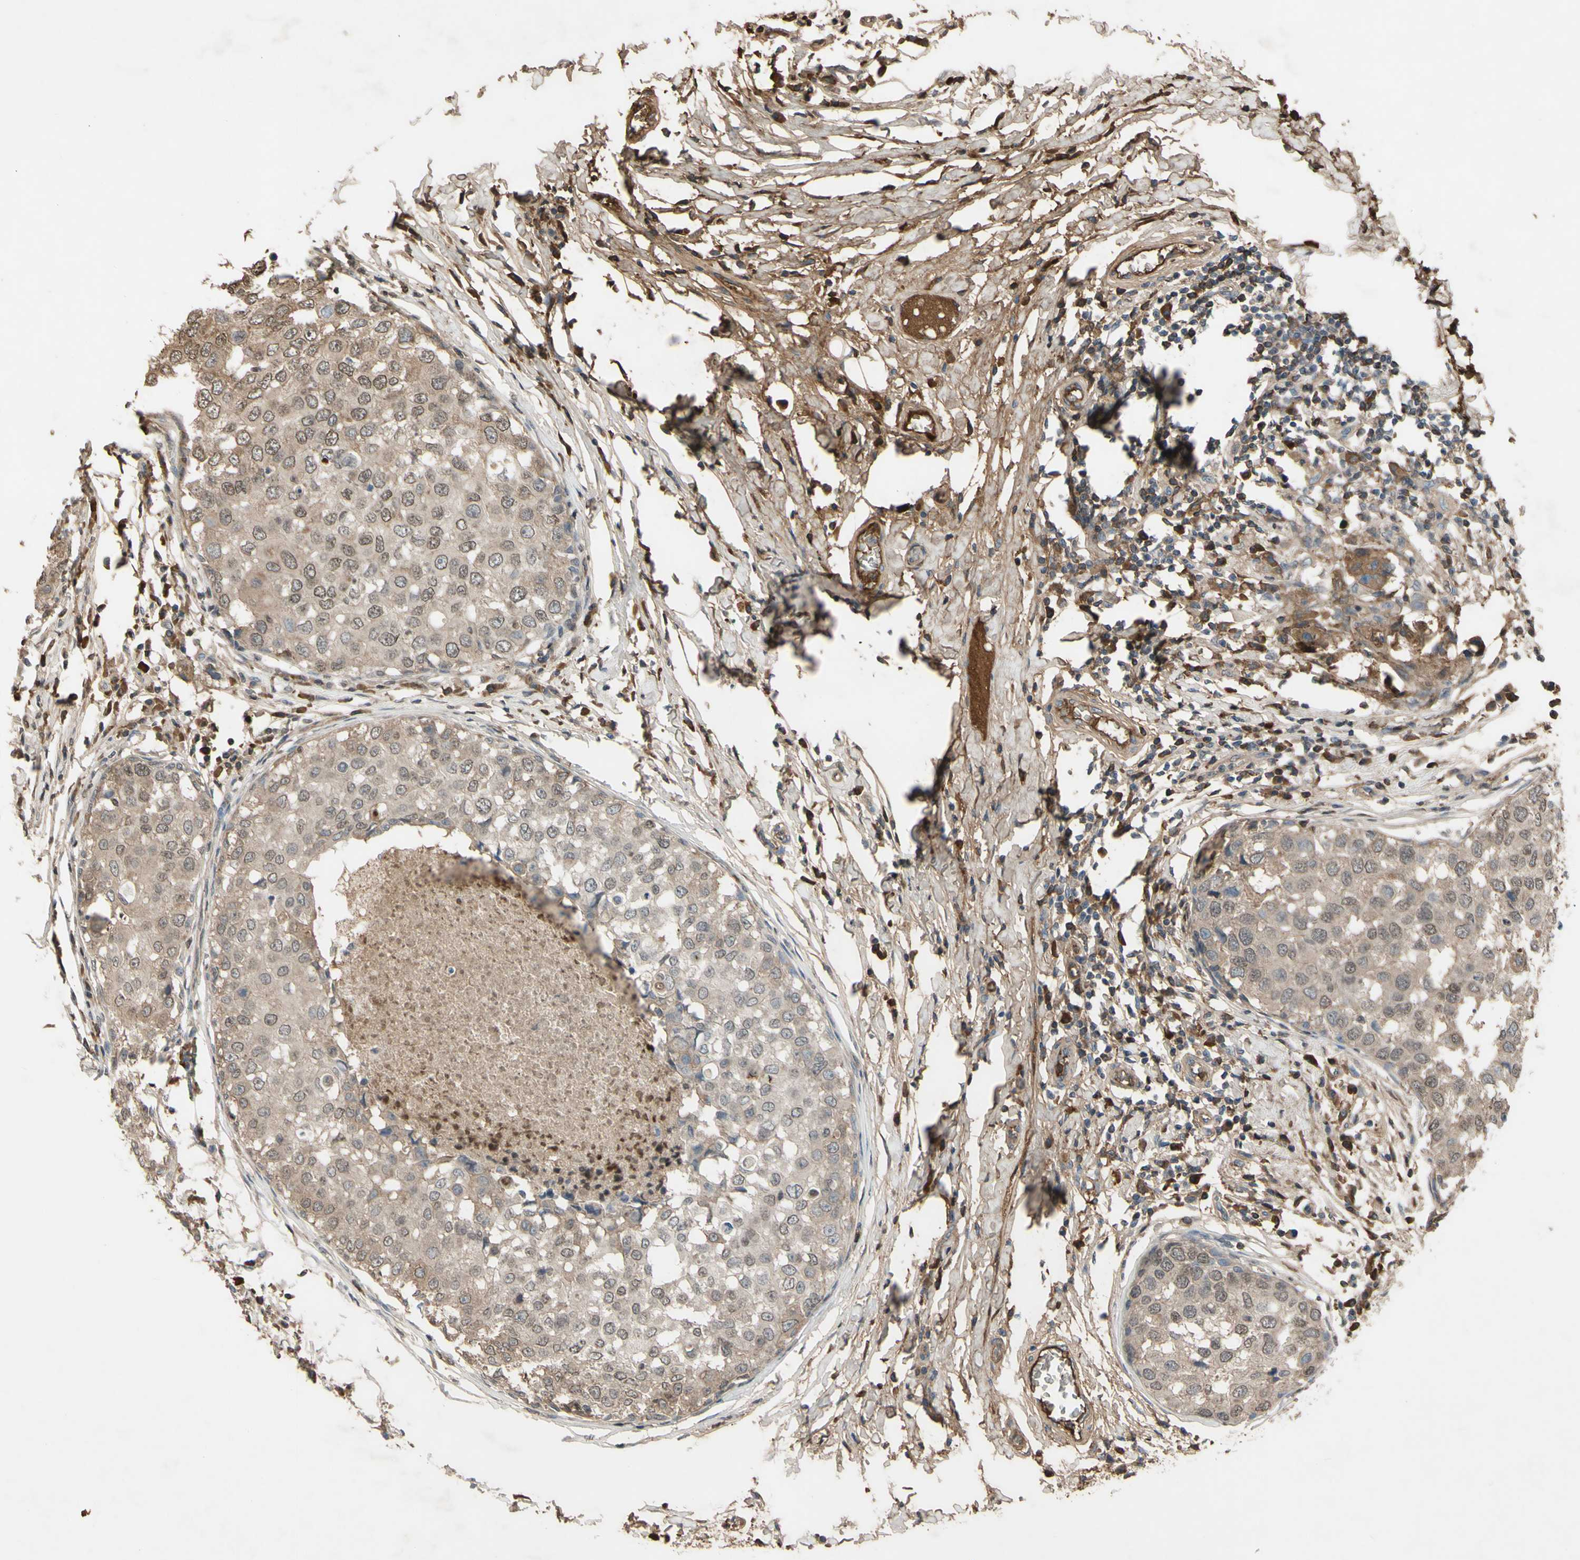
{"staining": {"intensity": "moderate", "quantity": ">75%", "location": "cytoplasmic/membranous,nuclear"}, "tissue": "breast cancer", "cell_type": "Tumor cells", "image_type": "cancer", "snomed": [{"axis": "morphology", "description": "Duct carcinoma"}, {"axis": "topography", "description": "Breast"}], "caption": "A medium amount of moderate cytoplasmic/membranous and nuclear expression is appreciated in approximately >75% of tumor cells in intraductal carcinoma (breast) tissue.", "gene": "TIMP2", "patient": {"sex": "female", "age": 27}}